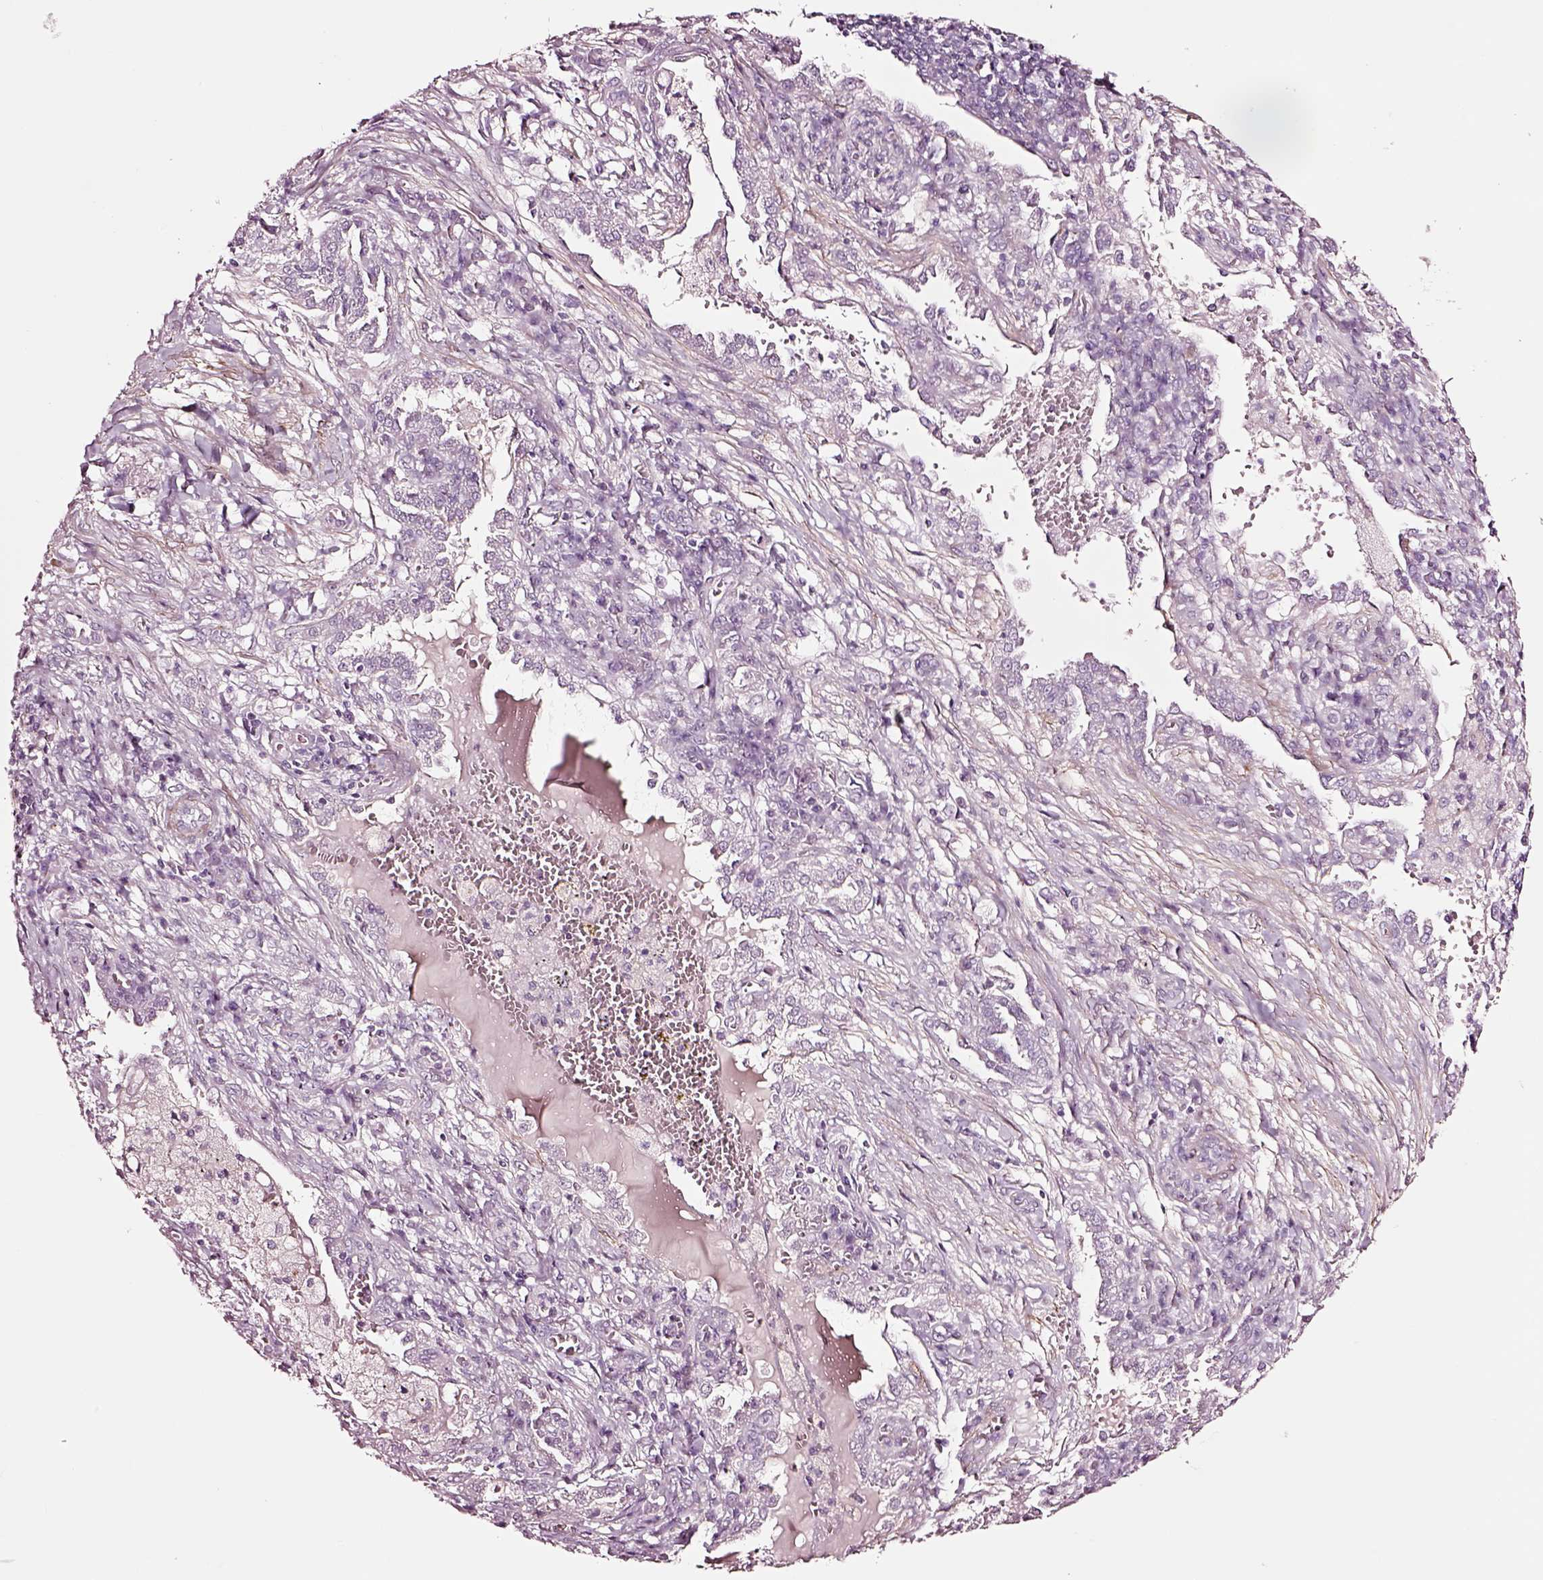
{"staining": {"intensity": "negative", "quantity": "none", "location": "none"}, "tissue": "lung cancer", "cell_type": "Tumor cells", "image_type": "cancer", "snomed": [{"axis": "morphology", "description": "Adenocarcinoma, NOS"}, {"axis": "topography", "description": "Lung"}], "caption": "DAB (3,3'-diaminobenzidine) immunohistochemical staining of adenocarcinoma (lung) exhibits no significant staining in tumor cells. (Brightfield microscopy of DAB immunohistochemistry at high magnification).", "gene": "SOX10", "patient": {"sex": "male", "age": 57}}